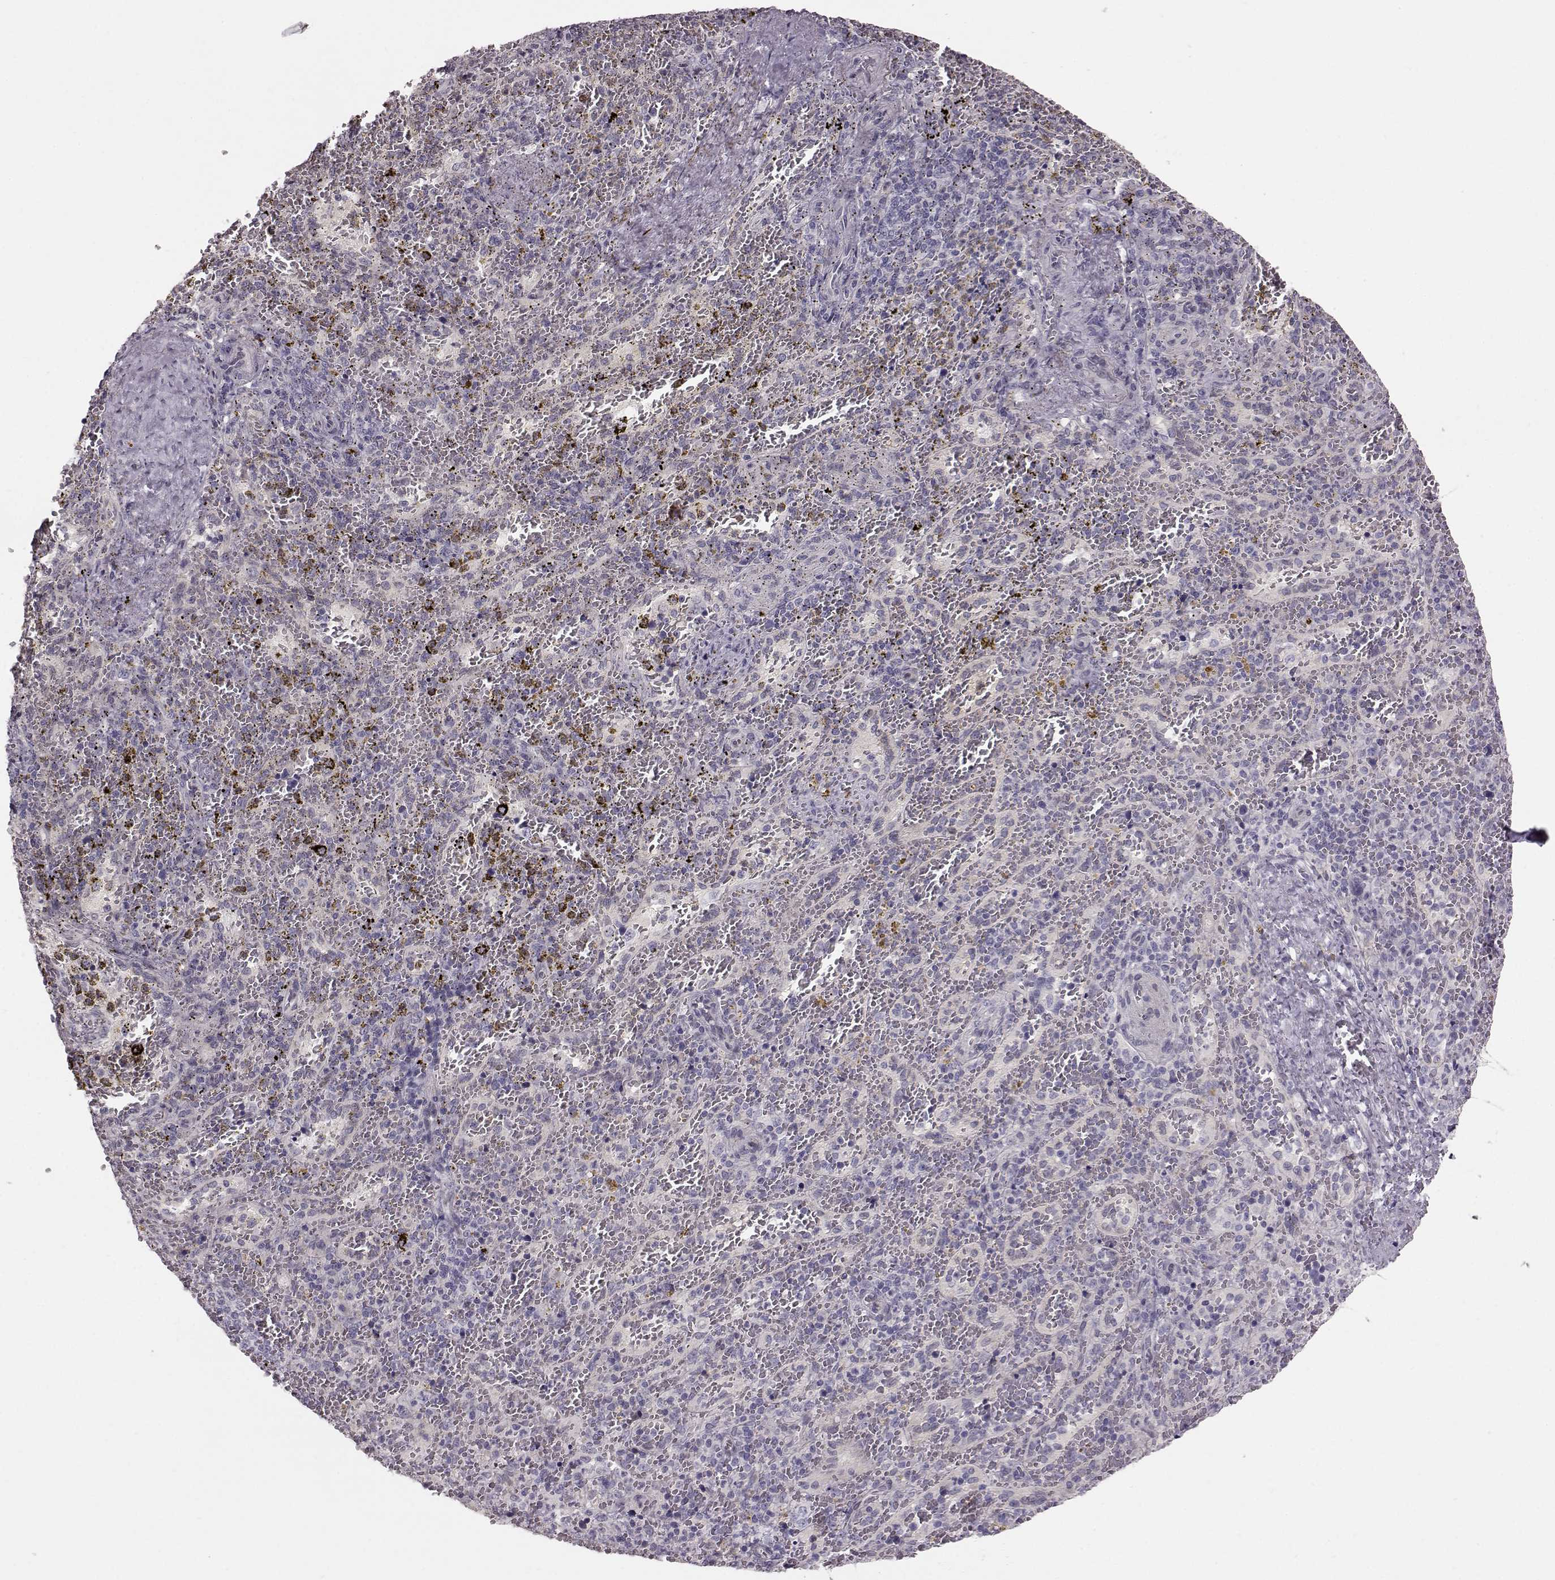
{"staining": {"intensity": "negative", "quantity": "none", "location": "none"}, "tissue": "spleen", "cell_type": "Cells in red pulp", "image_type": "normal", "snomed": [{"axis": "morphology", "description": "Normal tissue, NOS"}, {"axis": "topography", "description": "Spleen"}], "caption": "High power microscopy image of an immunohistochemistry (IHC) photomicrograph of benign spleen, revealing no significant expression in cells in red pulp.", "gene": "TCHHL1", "patient": {"sex": "female", "age": 50}}